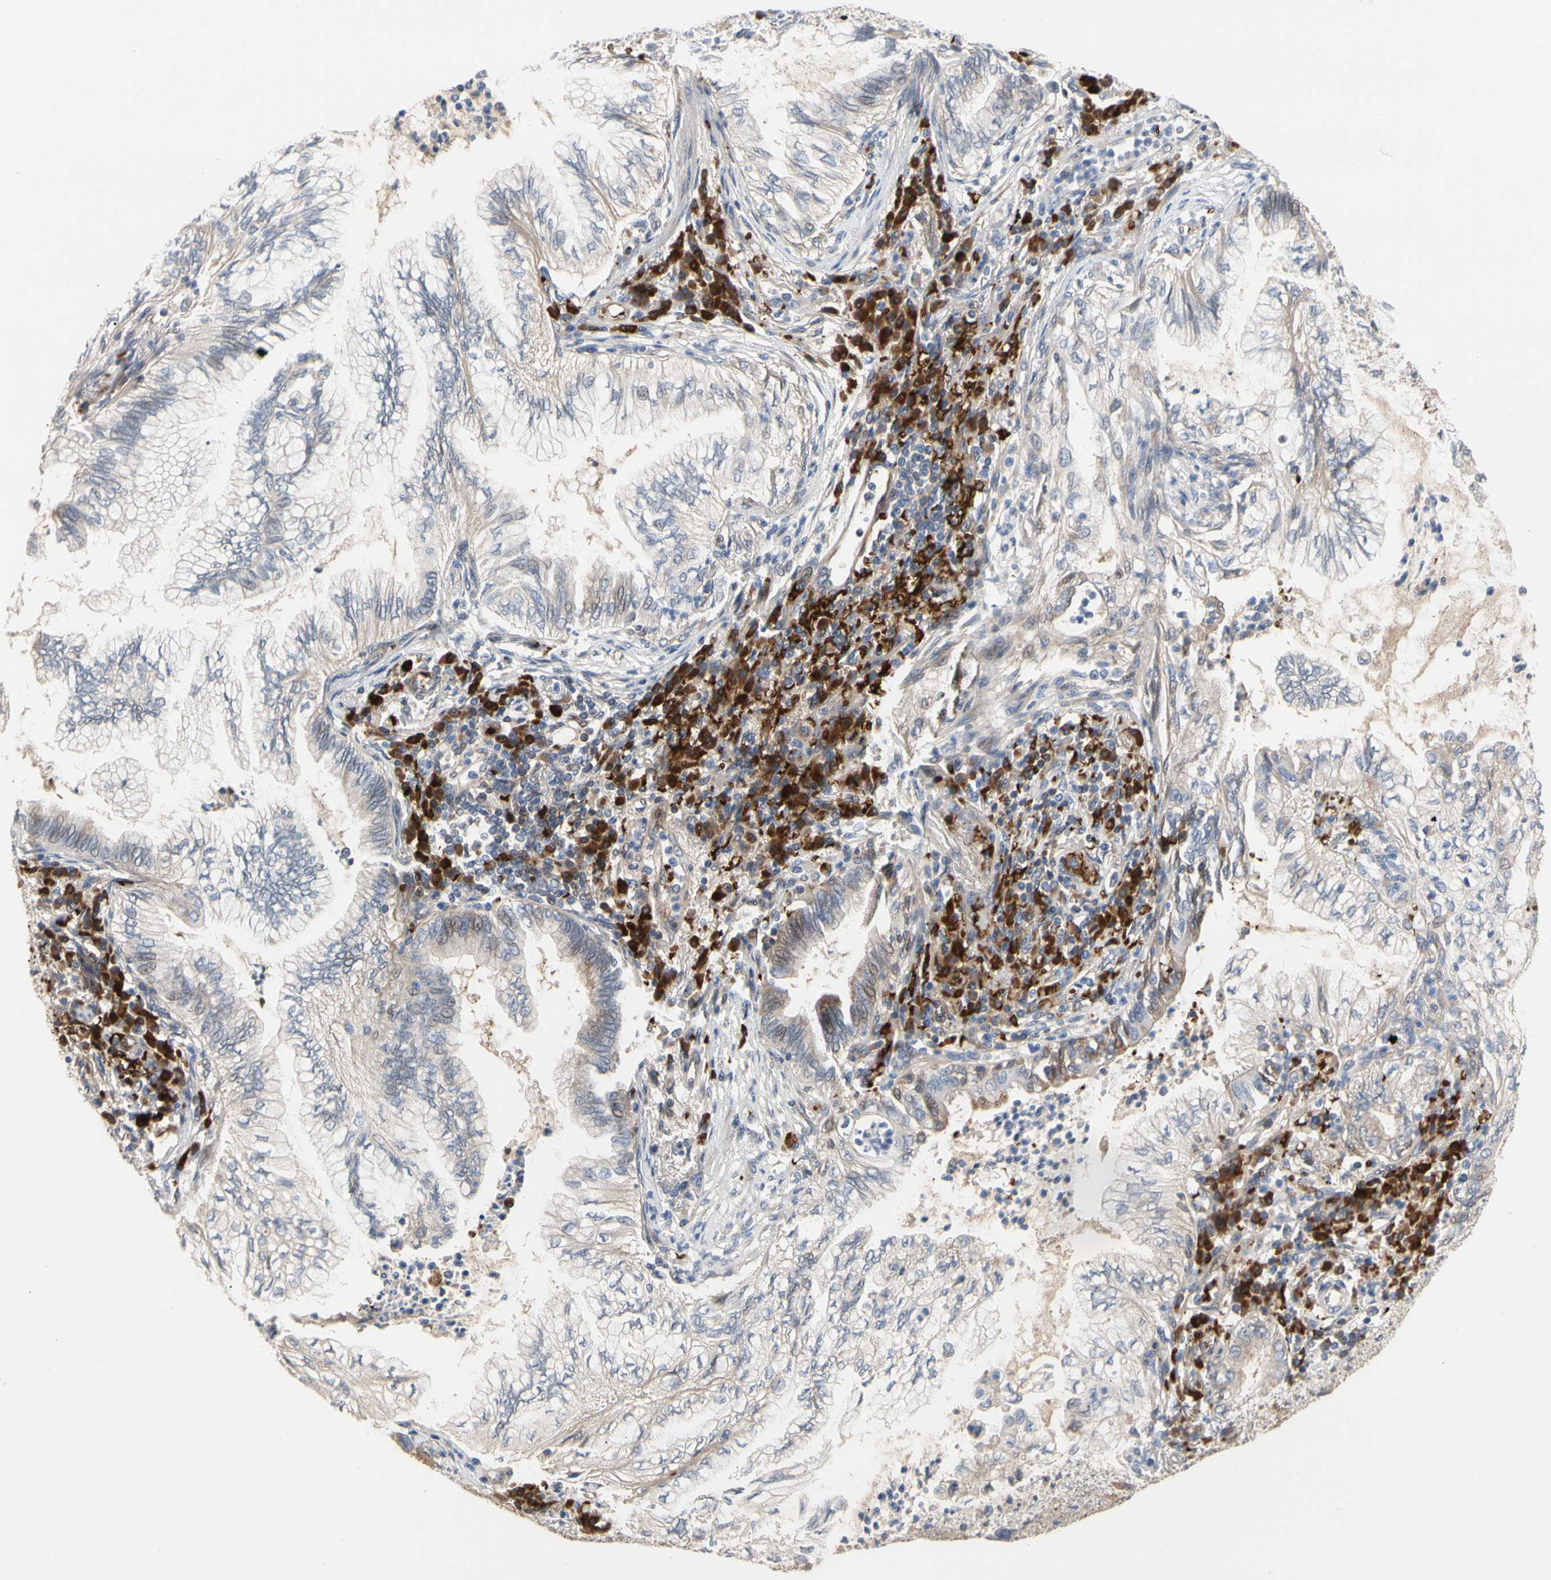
{"staining": {"intensity": "weak", "quantity": "<25%", "location": "cytoplasmic/membranous,nuclear"}, "tissue": "lung cancer", "cell_type": "Tumor cells", "image_type": "cancer", "snomed": [{"axis": "morphology", "description": "Normal tissue, NOS"}, {"axis": "morphology", "description": "Adenocarcinoma, NOS"}, {"axis": "topography", "description": "Bronchus"}, {"axis": "topography", "description": "Lung"}], "caption": "Immunohistochemical staining of human lung cancer (adenocarcinoma) displays no significant positivity in tumor cells. (Brightfield microscopy of DAB (3,3'-diaminobenzidine) immunohistochemistry at high magnification).", "gene": "HMGCR", "patient": {"sex": "female", "age": 70}}